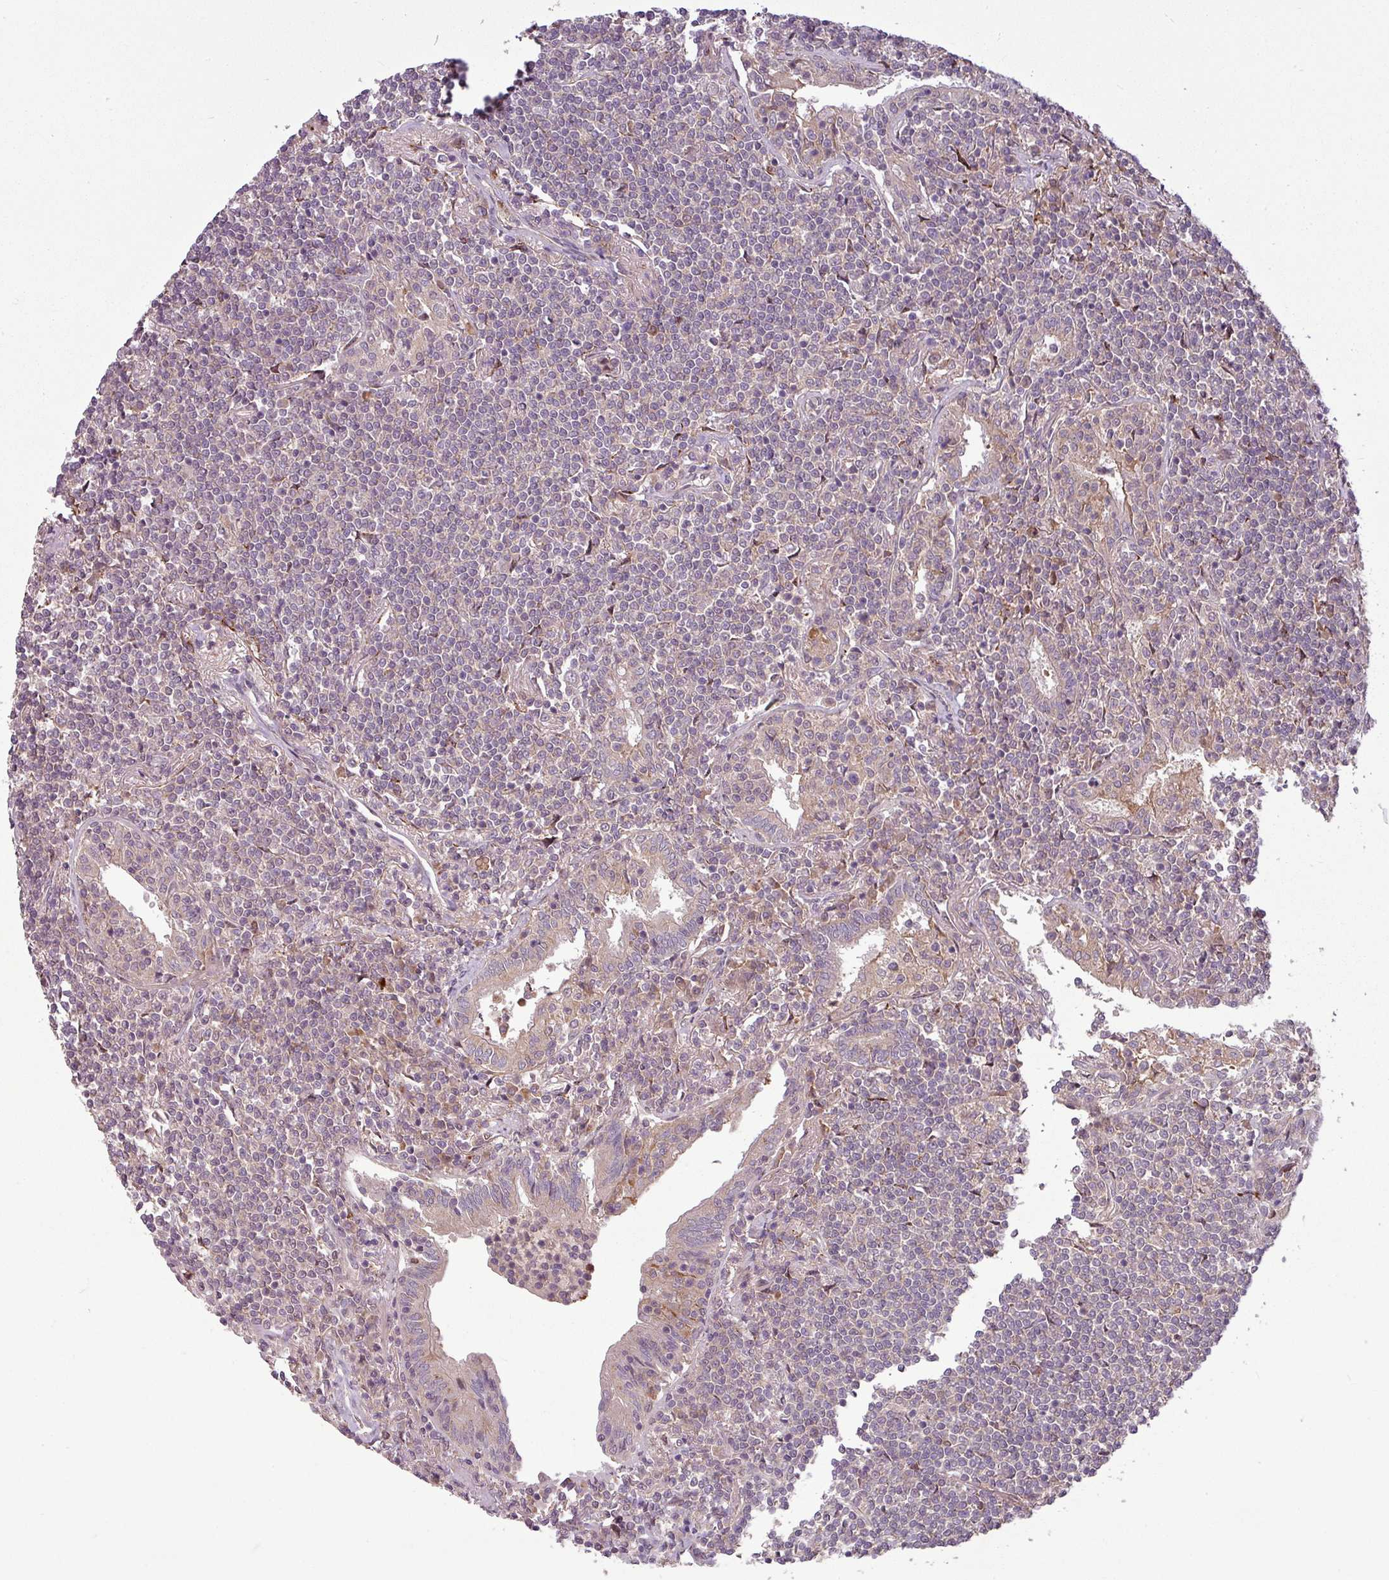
{"staining": {"intensity": "negative", "quantity": "none", "location": "none"}, "tissue": "lymphoma", "cell_type": "Tumor cells", "image_type": "cancer", "snomed": [{"axis": "morphology", "description": "Malignant lymphoma, non-Hodgkin's type, Low grade"}, {"axis": "topography", "description": "Lung"}], "caption": "IHC histopathology image of neoplastic tissue: lymphoma stained with DAB shows no significant protein positivity in tumor cells.", "gene": "PAPLN", "patient": {"sex": "female", "age": 71}}